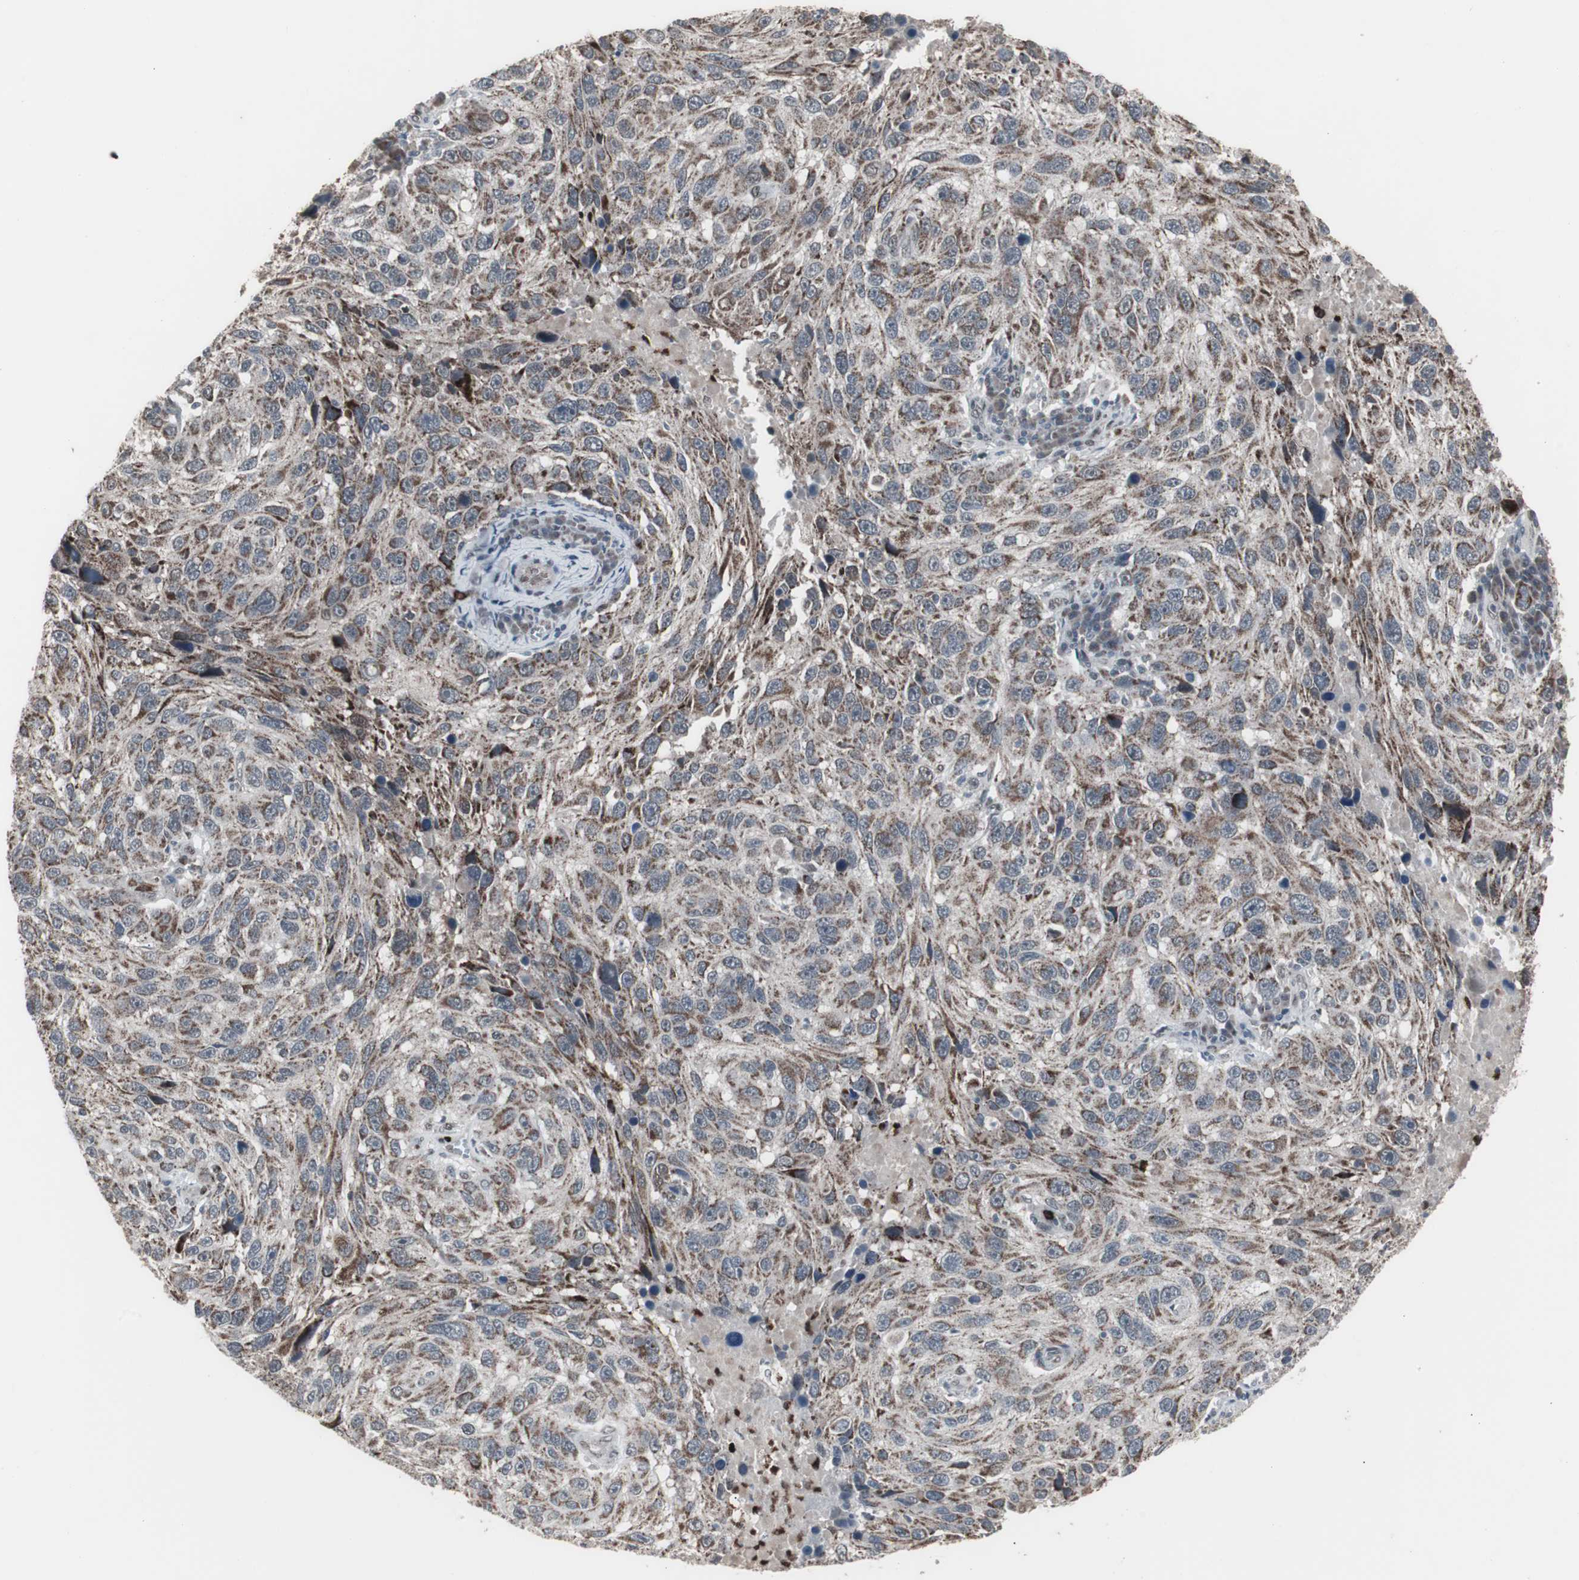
{"staining": {"intensity": "moderate", "quantity": "25%-75%", "location": "cytoplasmic/membranous"}, "tissue": "melanoma", "cell_type": "Tumor cells", "image_type": "cancer", "snomed": [{"axis": "morphology", "description": "Malignant melanoma, NOS"}, {"axis": "topography", "description": "Skin"}], "caption": "A medium amount of moderate cytoplasmic/membranous expression is appreciated in approximately 25%-75% of tumor cells in melanoma tissue. (IHC, brightfield microscopy, high magnification).", "gene": "RXRA", "patient": {"sex": "male", "age": 53}}